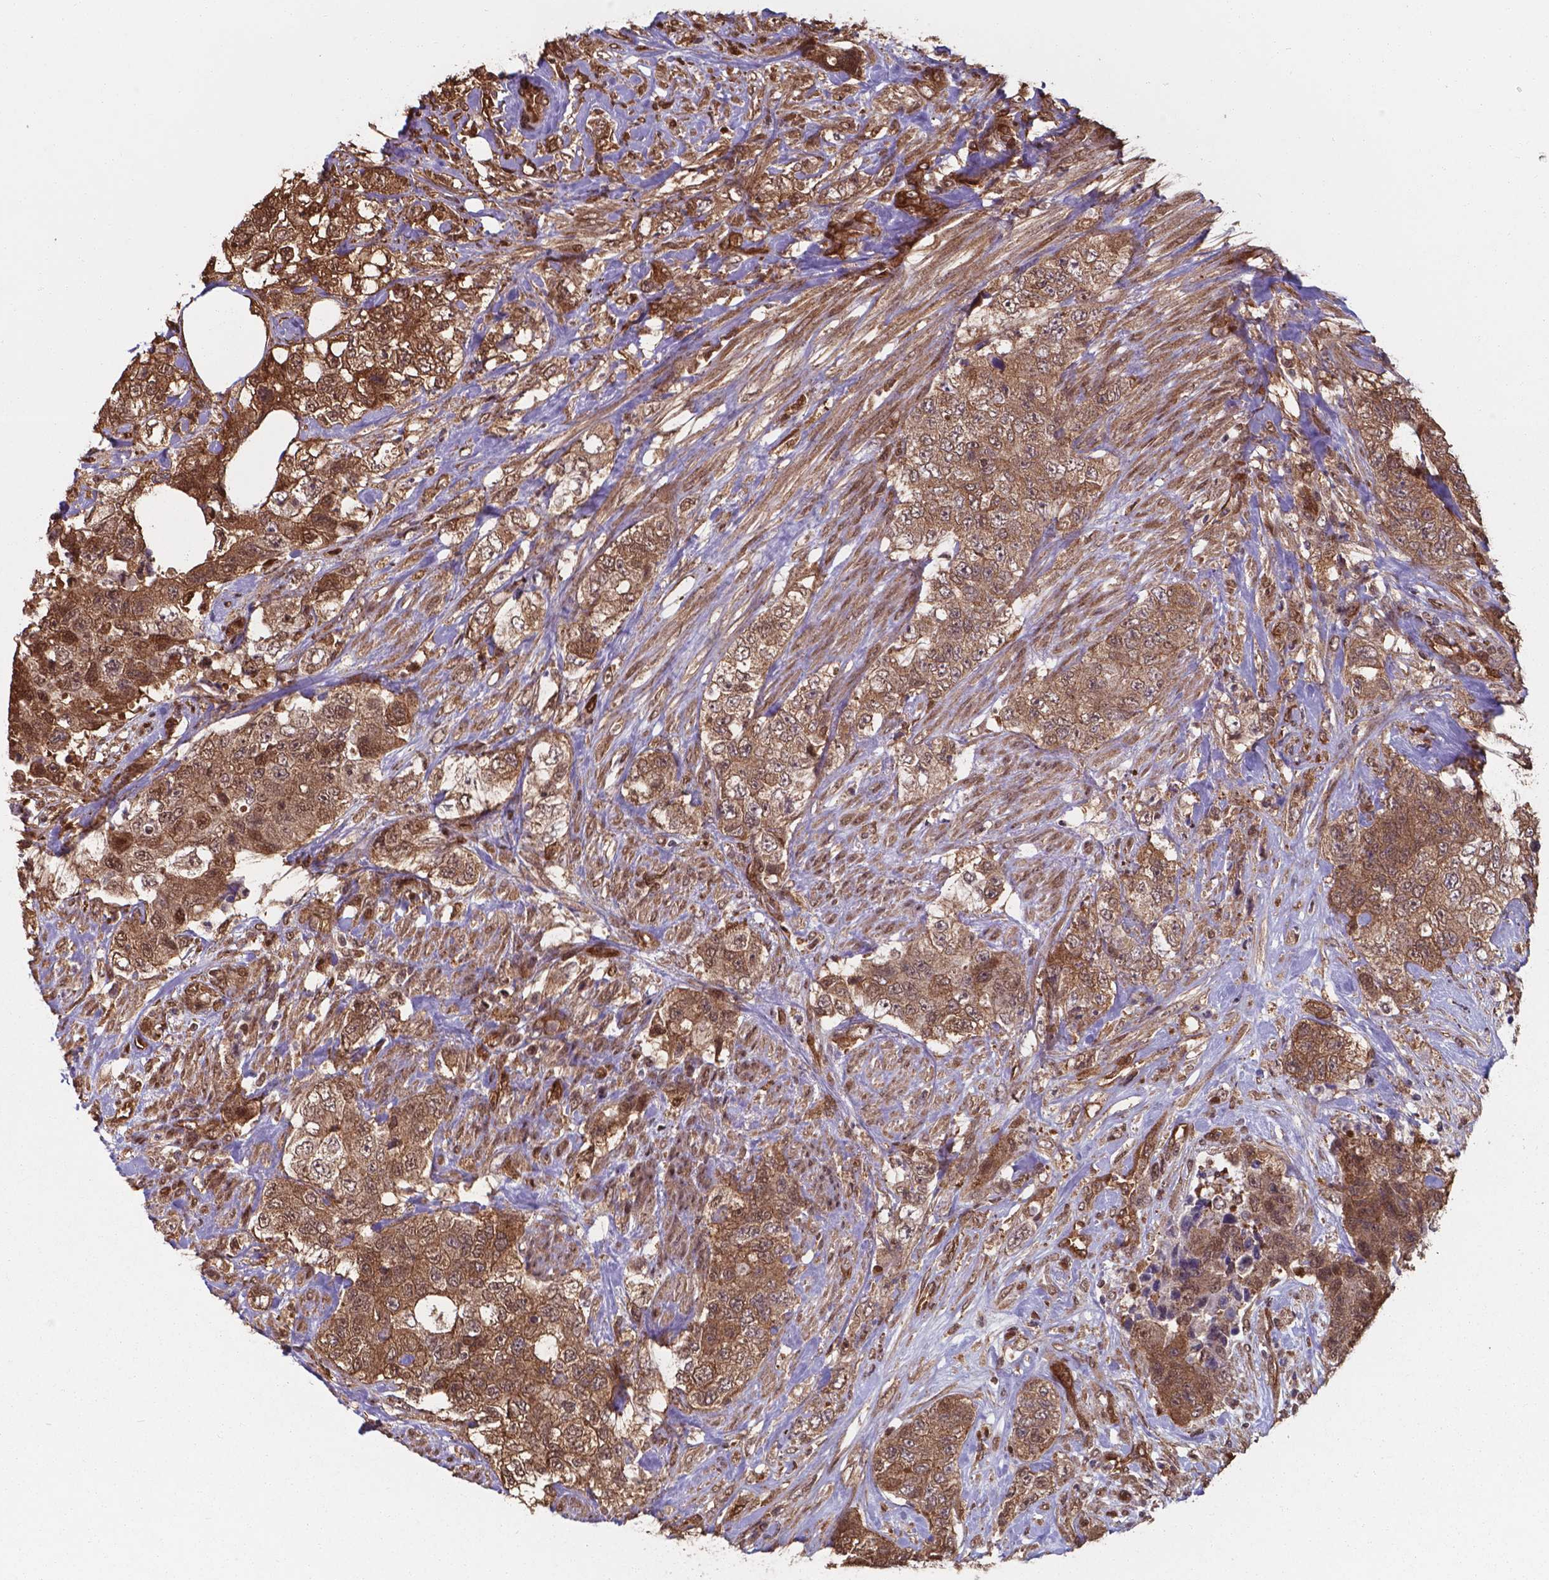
{"staining": {"intensity": "moderate", "quantity": ">75%", "location": "cytoplasmic/membranous,nuclear"}, "tissue": "urothelial cancer", "cell_type": "Tumor cells", "image_type": "cancer", "snomed": [{"axis": "morphology", "description": "Urothelial carcinoma, High grade"}, {"axis": "topography", "description": "Urinary bladder"}], "caption": "Moderate cytoplasmic/membranous and nuclear positivity for a protein is present in approximately >75% of tumor cells of high-grade urothelial carcinoma using immunohistochemistry (IHC).", "gene": "CHP2", "patient": {"sex": "female", "age": 78}}